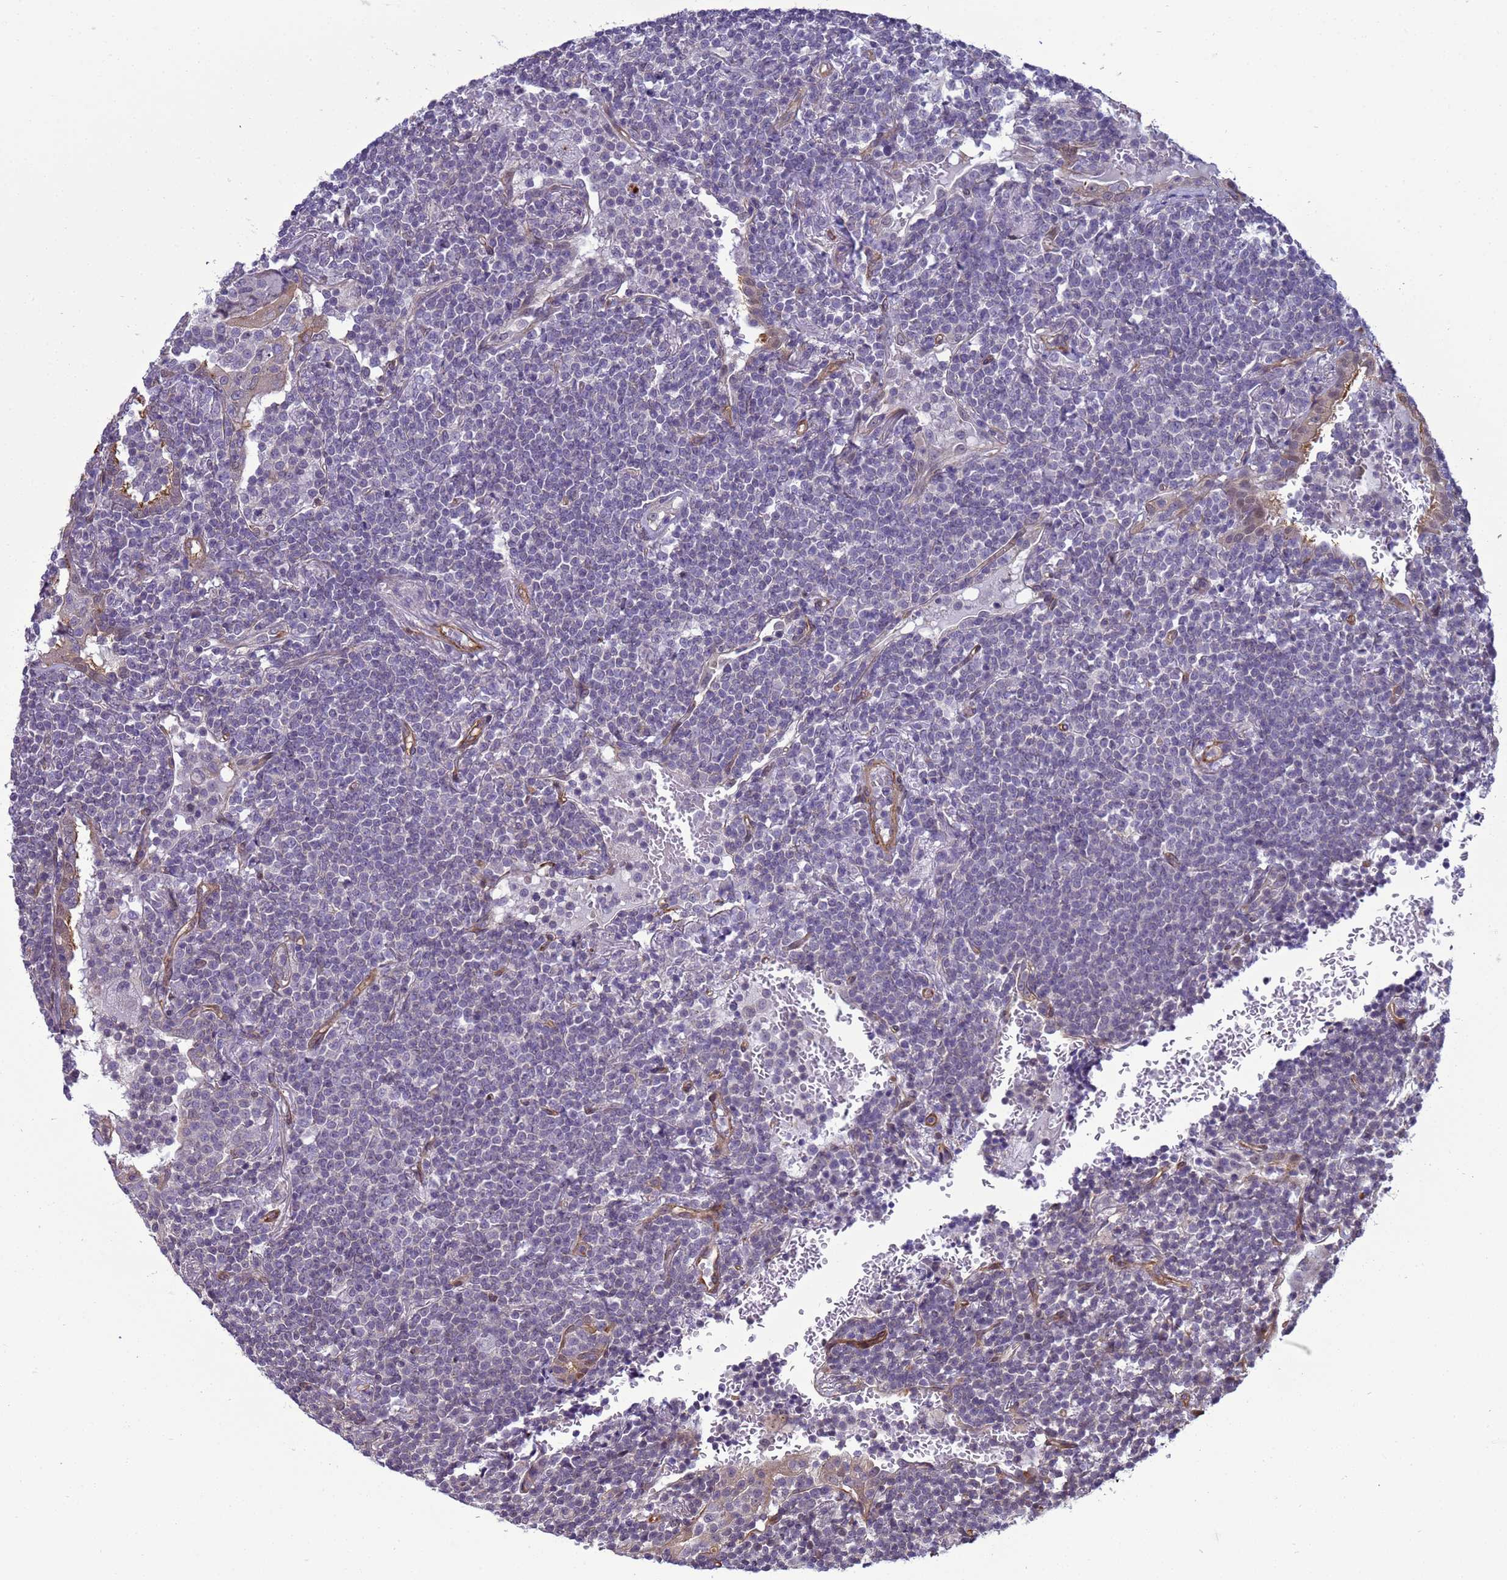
{"staining": {"intensity": "negative", "quantity": "none", "location": "none"}, "tissue": "lymphoma", "cell_type": "Tumor cells", "image_type": "cancer", "snomed": [{"axis": "morphology", "description": "Malignant lymphoma, non-Hodgkin's type, Low grade"}, {"axis": "topography", "description": "Lung"}], "caption": "Malignant lymphoma, non-Hodgkin's type (low-grade) was stained to show a protein in brown. There is no significant positivity in tumor cells.", "gene": "ITGB4", "patient": {"sex": "female", "age": 71}}